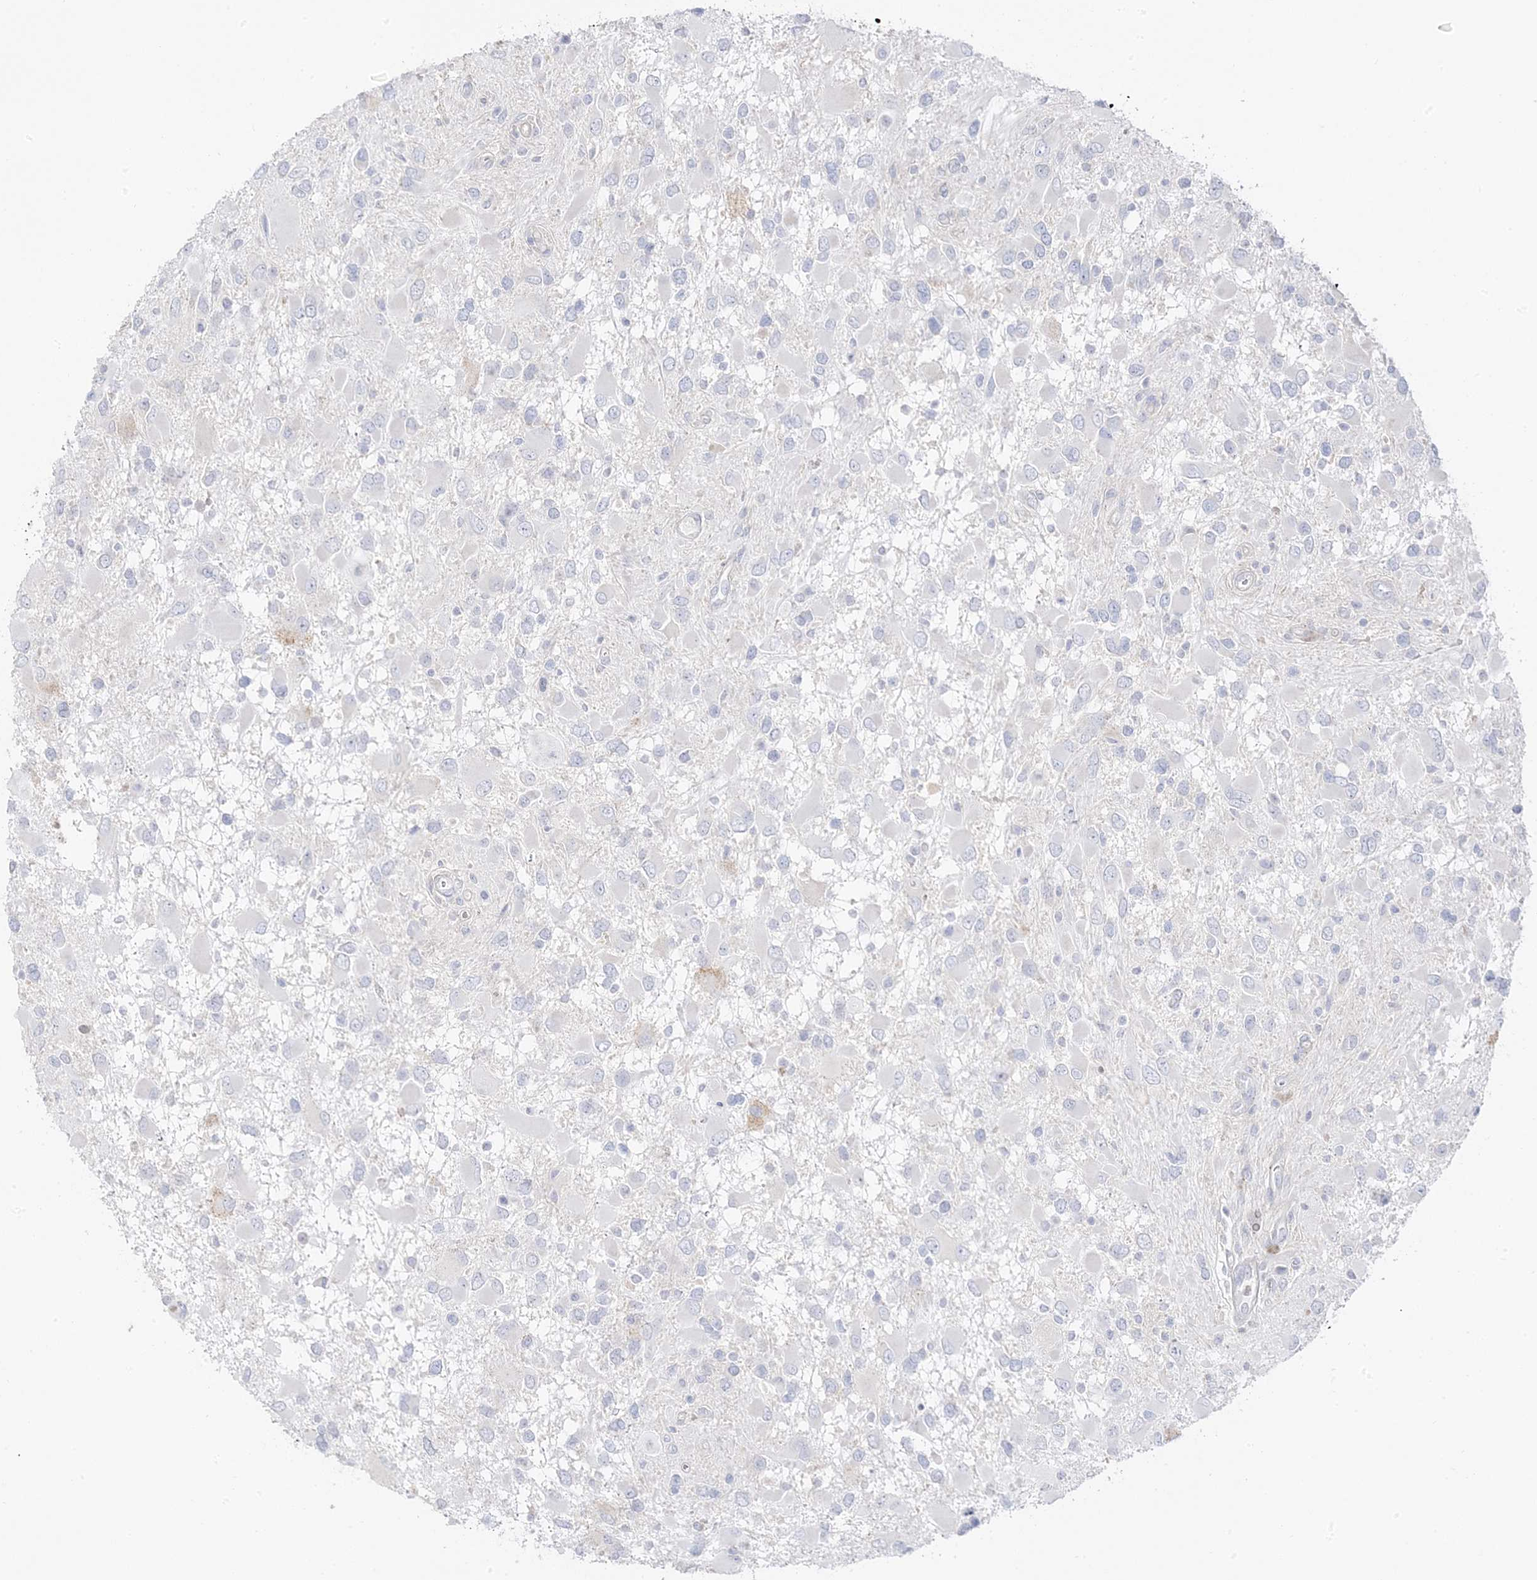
{"staining": {"intensity": "negative", "quantity": "none", "location": "none"}, "tissue": "glioma", "cell_type": "Tumor cells", "image_type": "cancer", "snomed": [{"axis": "morphology", "description": "Glioma, malignant, High grade"}, {"axis": "topography", "description": "Brain"}], "caption": "This is an IHC micrograph of malignant glioma (high-grade). There is no expression in tumor cells.", "gene": "TRANK1", "patient": {"sex": "male", "age": 53}}